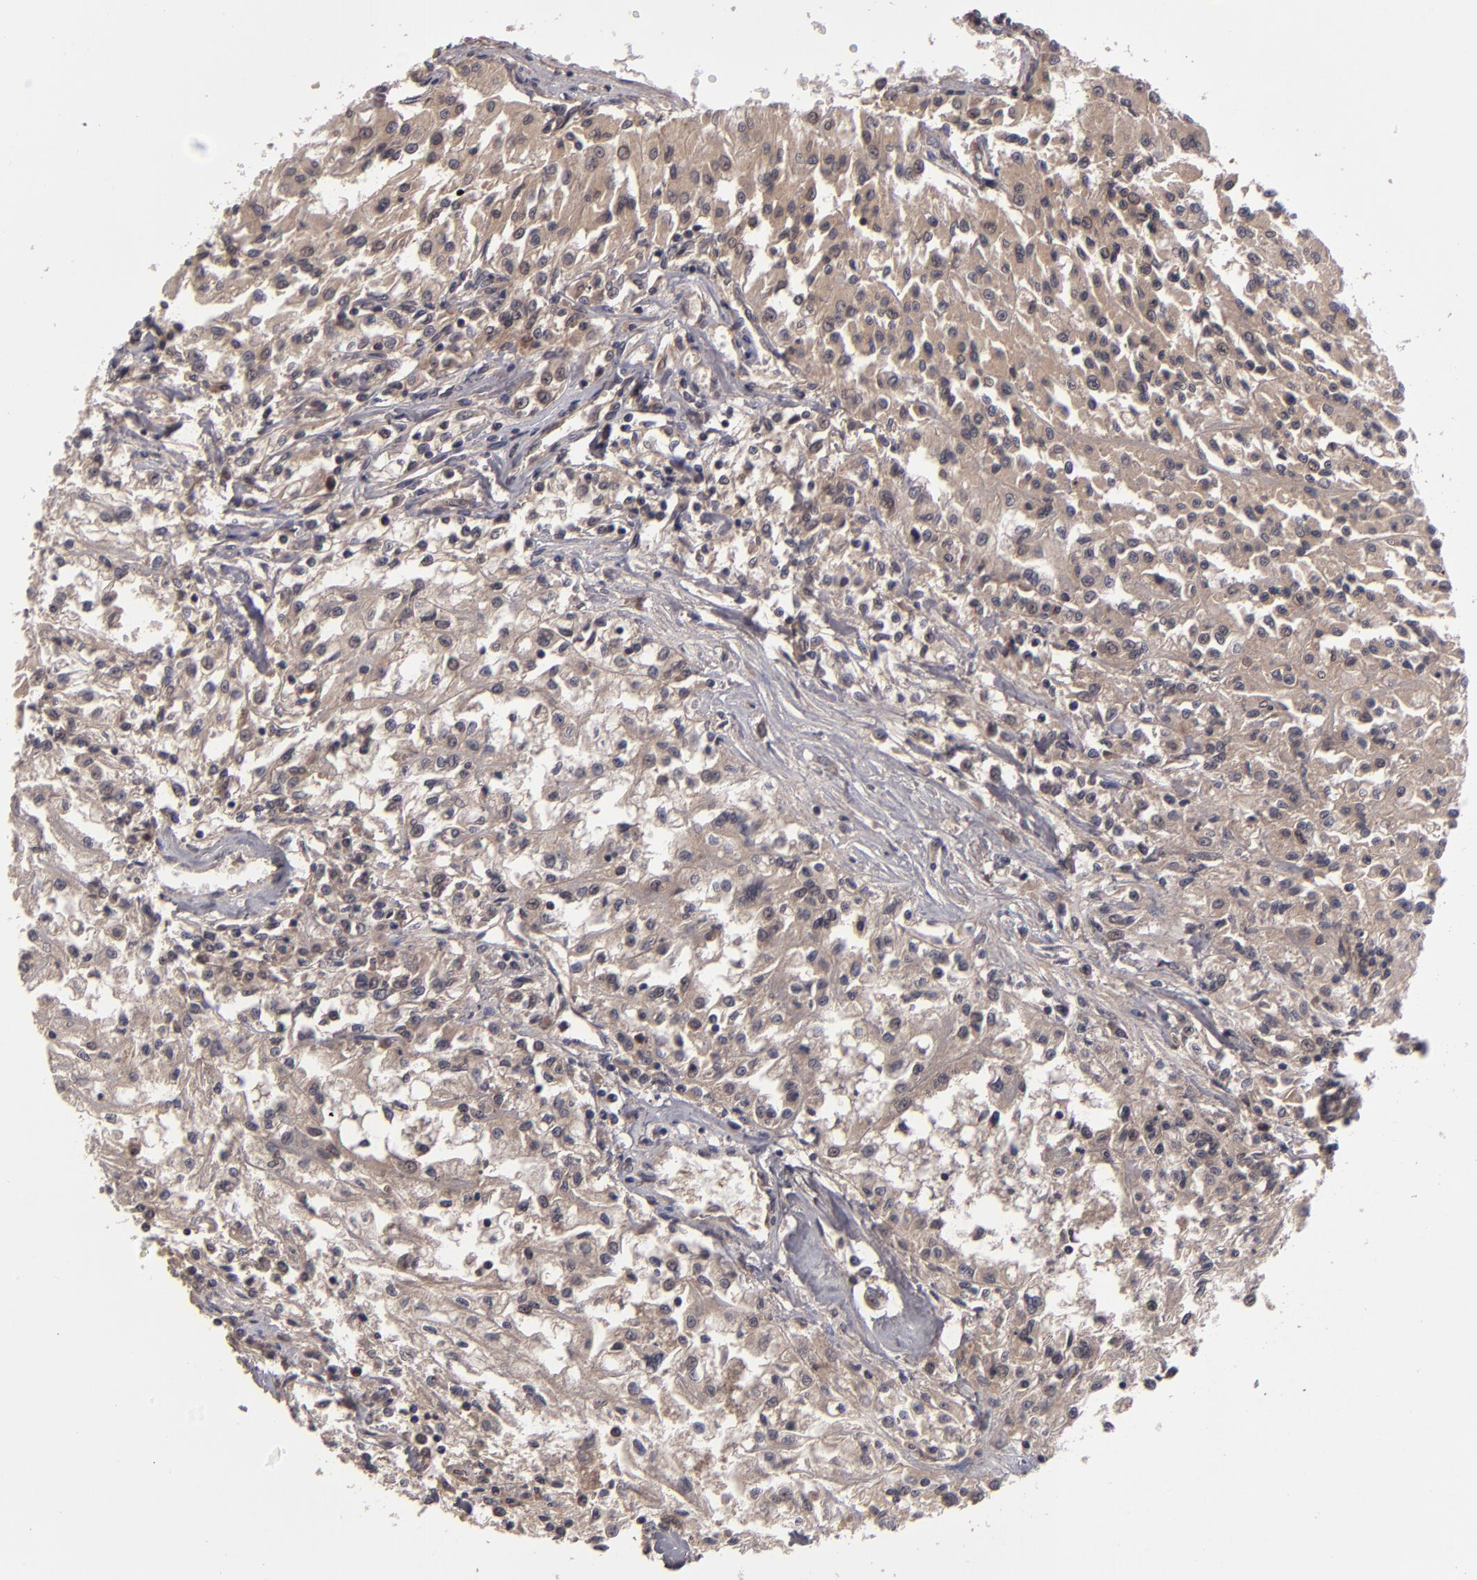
{"staining": {"intensity": "moderate", "quantity": ">75%", "location": "cytoplasmic/membranous,nuclear"}, "tissue": "renal cancer", "cell_type": "Tumor cells", "image_type": "cancer", "snomed": [{"axis": "morphology", "description": "Adenocarcinoma, NOS"}, {"axis": "topography", "description": "Kidney"}], "caption": "Protein staining of adenocarcinoma (renal) tissue shows moderate cytoplasmic/membranous and nuclear expression in approximately >75% of tumor cells.", "gene": "TYMS", "patient": {"sex": "male", "age": 78}}